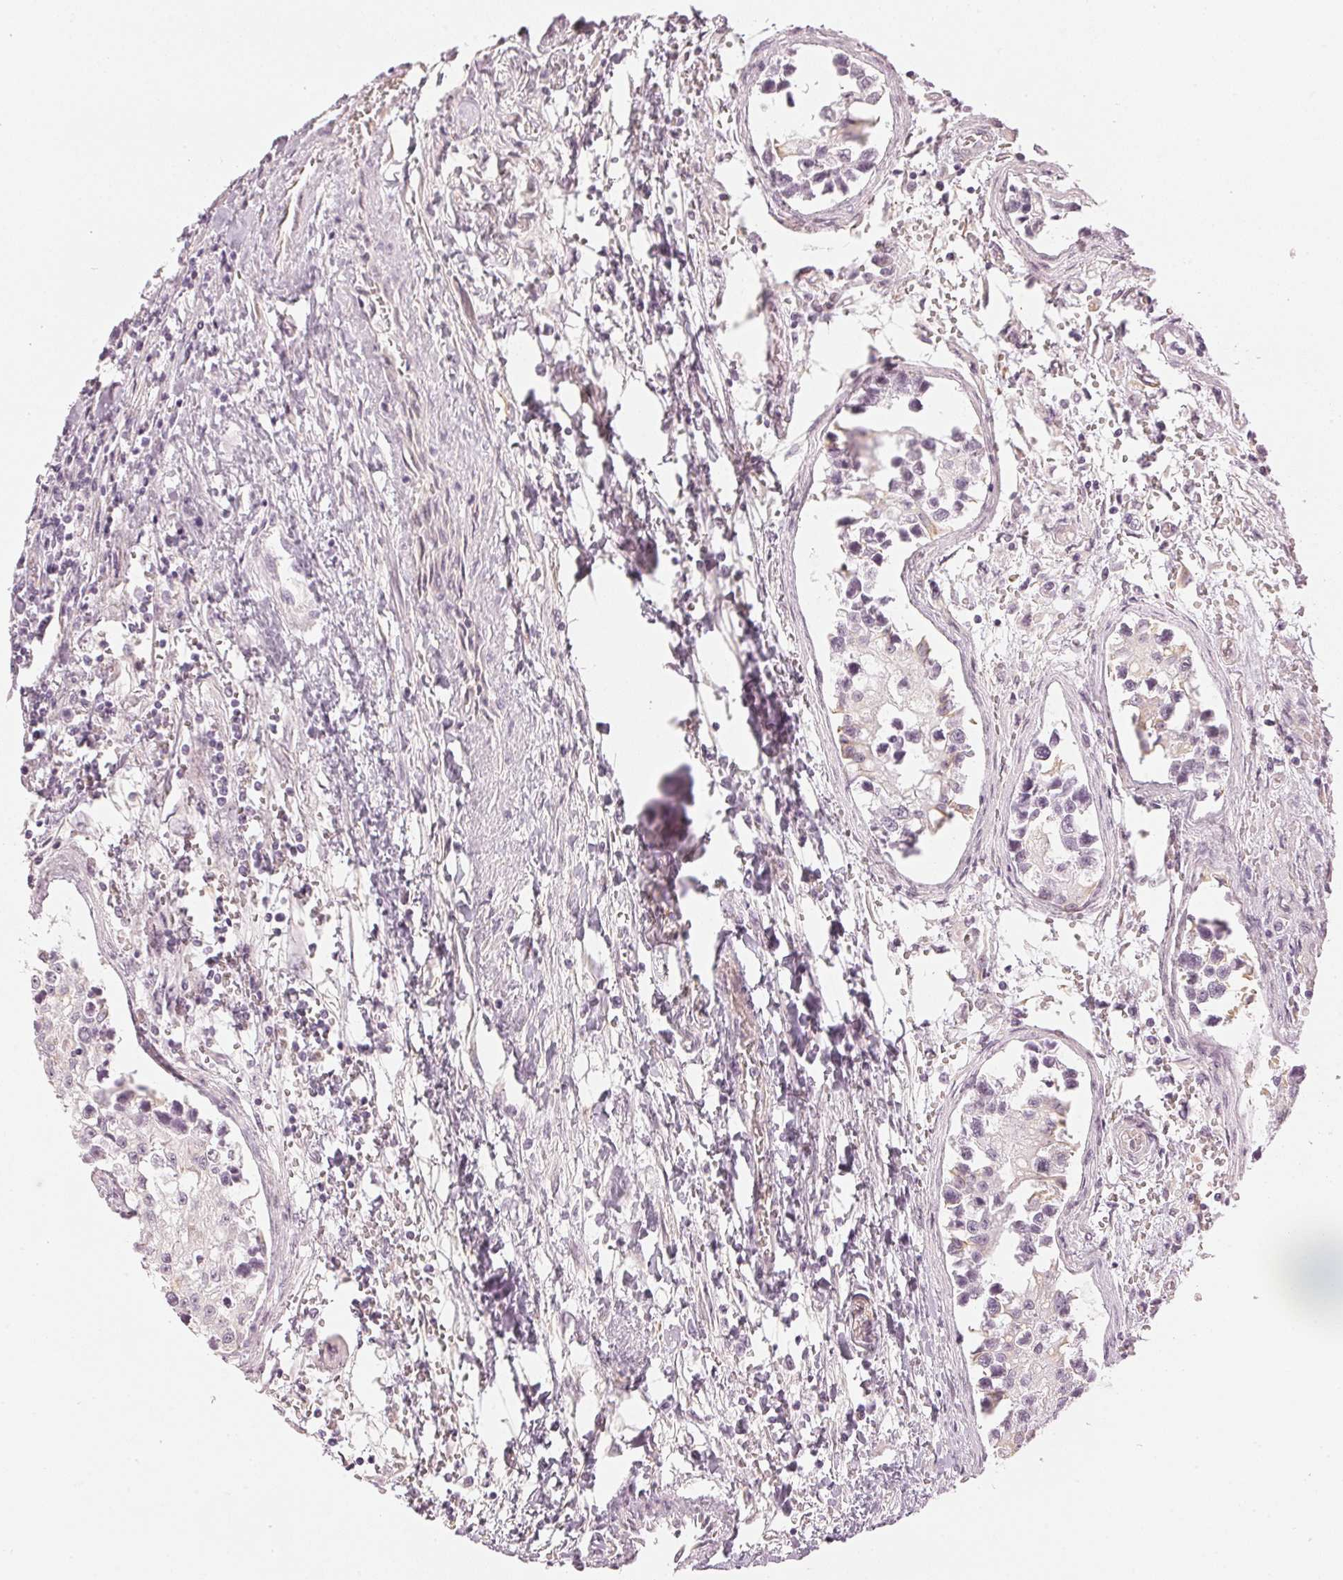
{"staining": {"intensity": "negative", "quantity": "none", "location": "none"}, "tissue": "testis cancer", "cell_type": "Tumor cells", "image_type": "cancer", "snomed": [{"axis": "morphology", "description": "Seminoma, NOS"}, {"axis": "topography", "description": "Testis"}], "caption": "Immunohistochemical staining of testis seminoma exhibits no significant staining in tumor cells. (DAB (3,3'-diaminobenzidine) immunohistochemistry with hematoxylin counter stain).", "gene": "APLP1", "patient": {"sex": "male", "age": 26}}